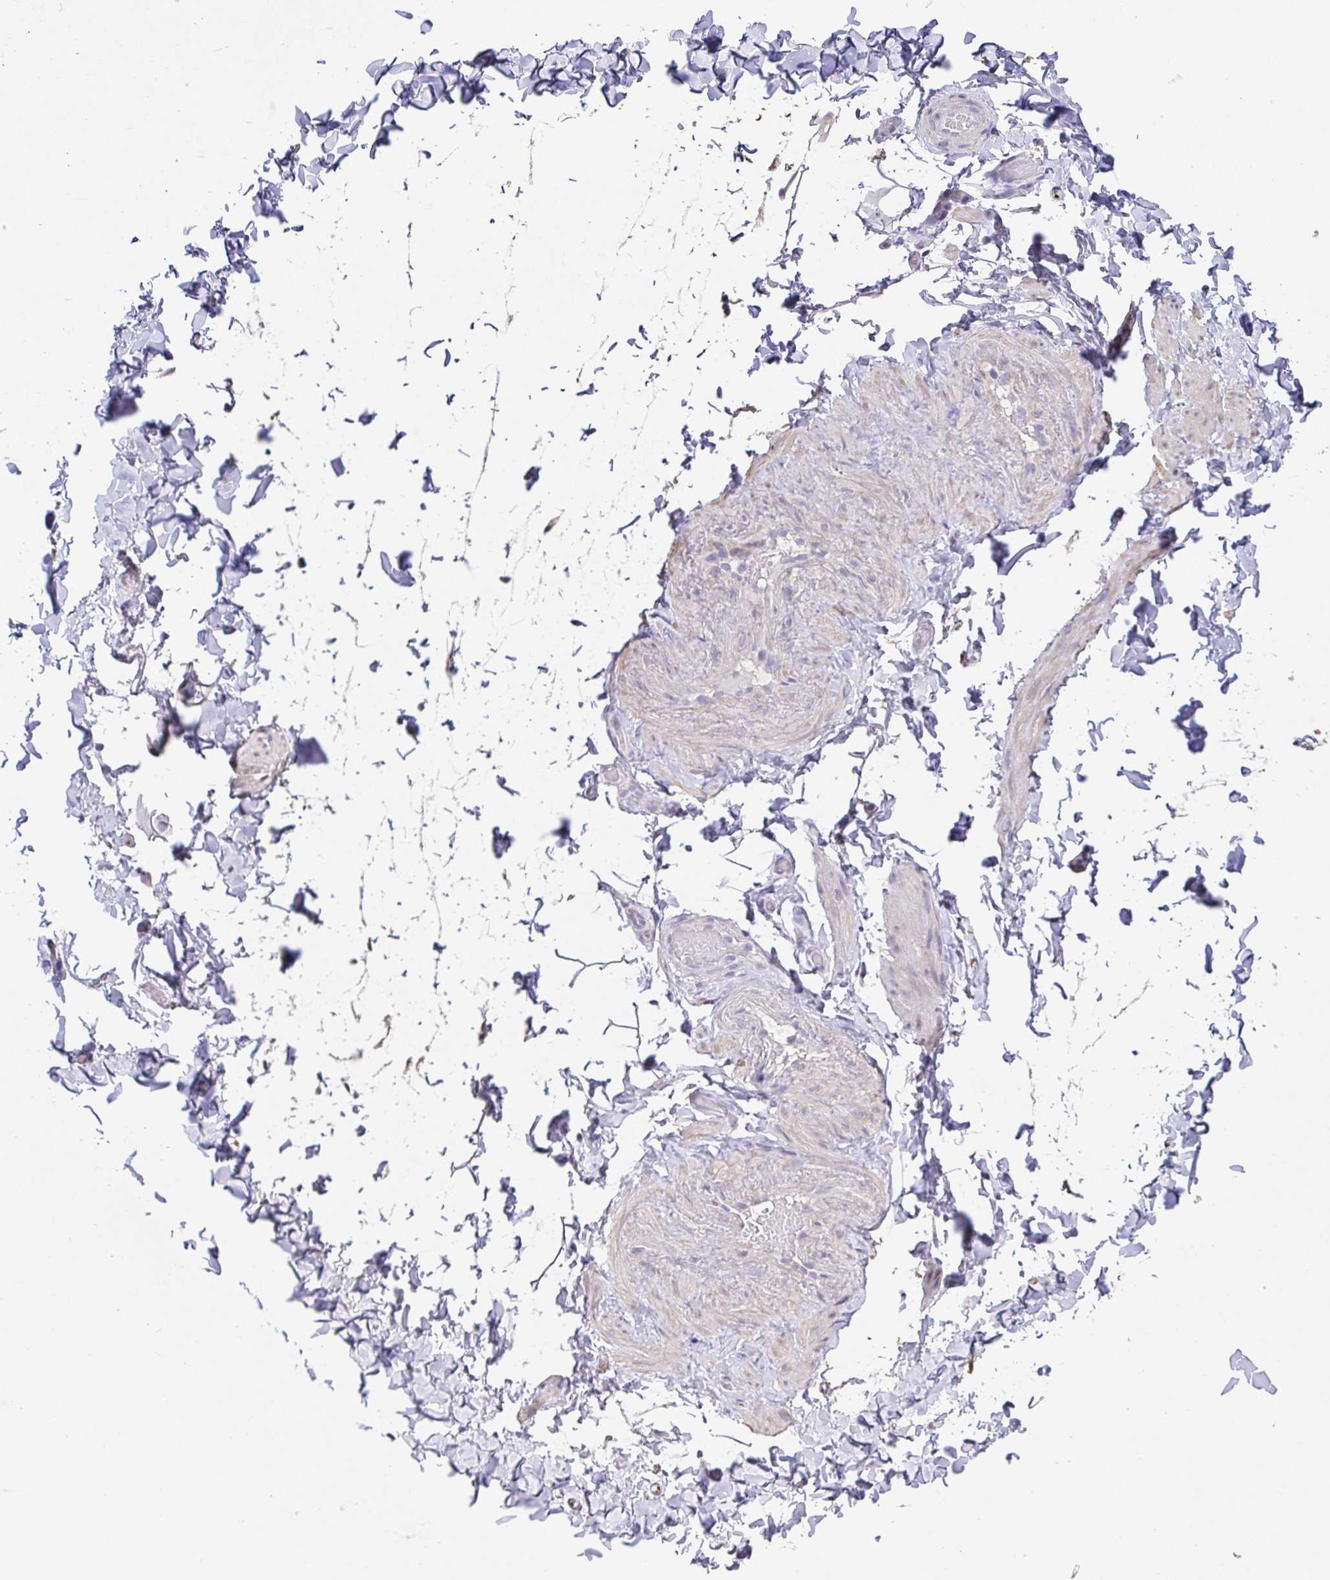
{"staining": {"intensity": "negative", "quantity": "none", "location": "none"}, "tissue": "adipose tissue", "cell_type": "Adipocytes", "image_type": "normal", "snomed": [{"axis": "morphology", "description": "Normal tissue, NOS"}, {"axis": "topography", "description": "Soft tissue"}, {"axis": "topography", "description": "Adipose tissue"}, {"axis": "topography", "description": "Vascular tissue"}, {"axis": "topography", "description": "Peripheral nerve tissue"}], "caption": "A photomicrograph of adipose tissue stained for a protein shows no brown staining in adipocytes. Brightfield microscopy of immunohistochemistry (IHC) stained with DAB (3,3'-diaminobenzidine) (brown) and hematoxylin (blue), captured at high magnification.", "gene": "NEFH", "patient": {"sex": "male", "age": 29}}